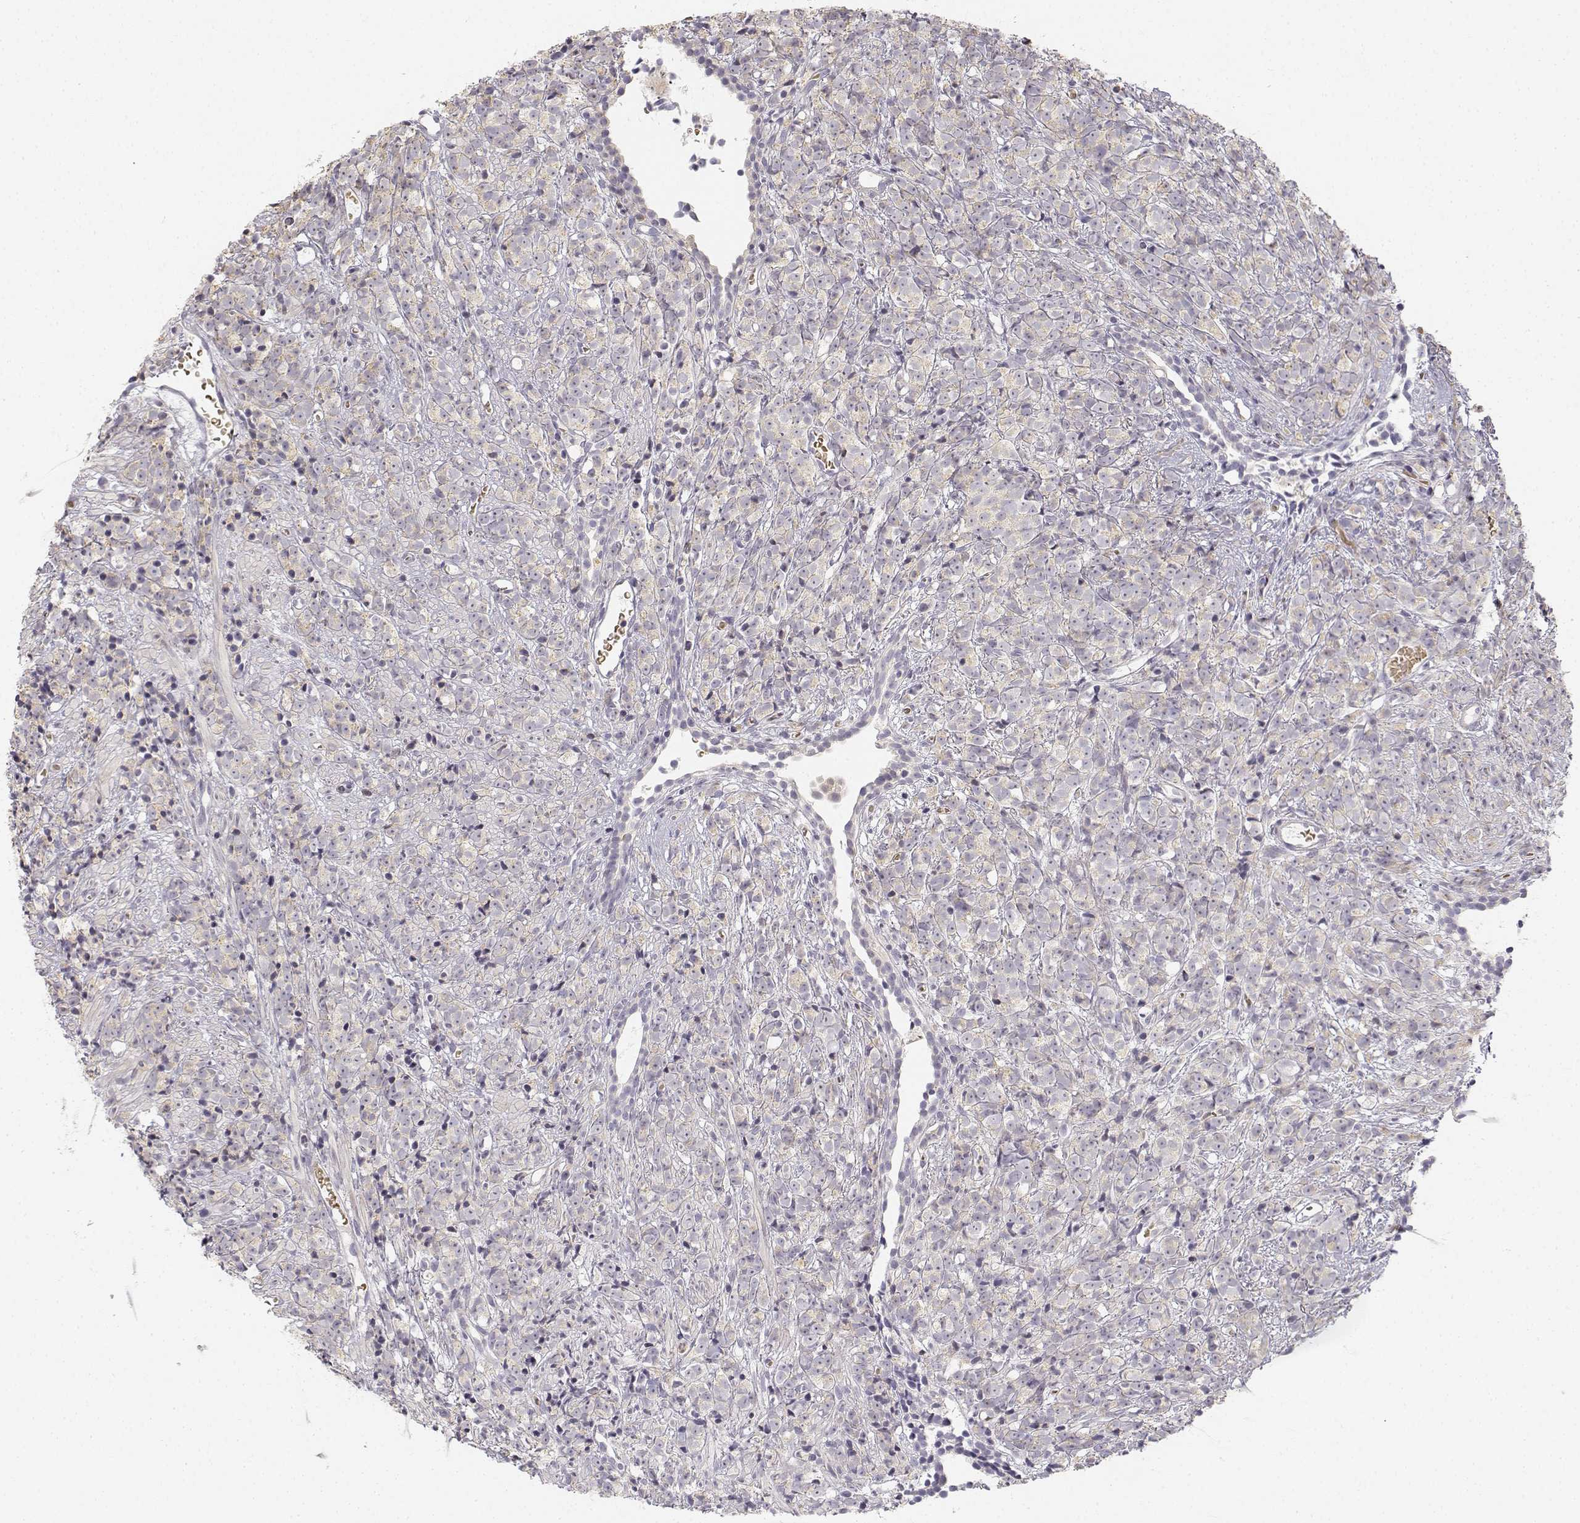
{"staining": {"intensity": "weak", "quantity": "<25%", "location": "cytoplasmic/membranous"}, "tissue": "prostate cancer", "cell_type": "Tumor cells", "image_type": "cancer", "snomed": [{"axis": "morphology", "description": "Adenocarcinoma, High grade"}, {"axis": "topography", "description": "Prostate"}], "caption": "IHC photomicrograph of prostate cancer (adenocarcinoma (high-grade)) stained for a protein (brown), which reveals no positivity in tumor cells.", "gene": "GLIPR1L2", "patient": {"sex": "male", "age": 81}}